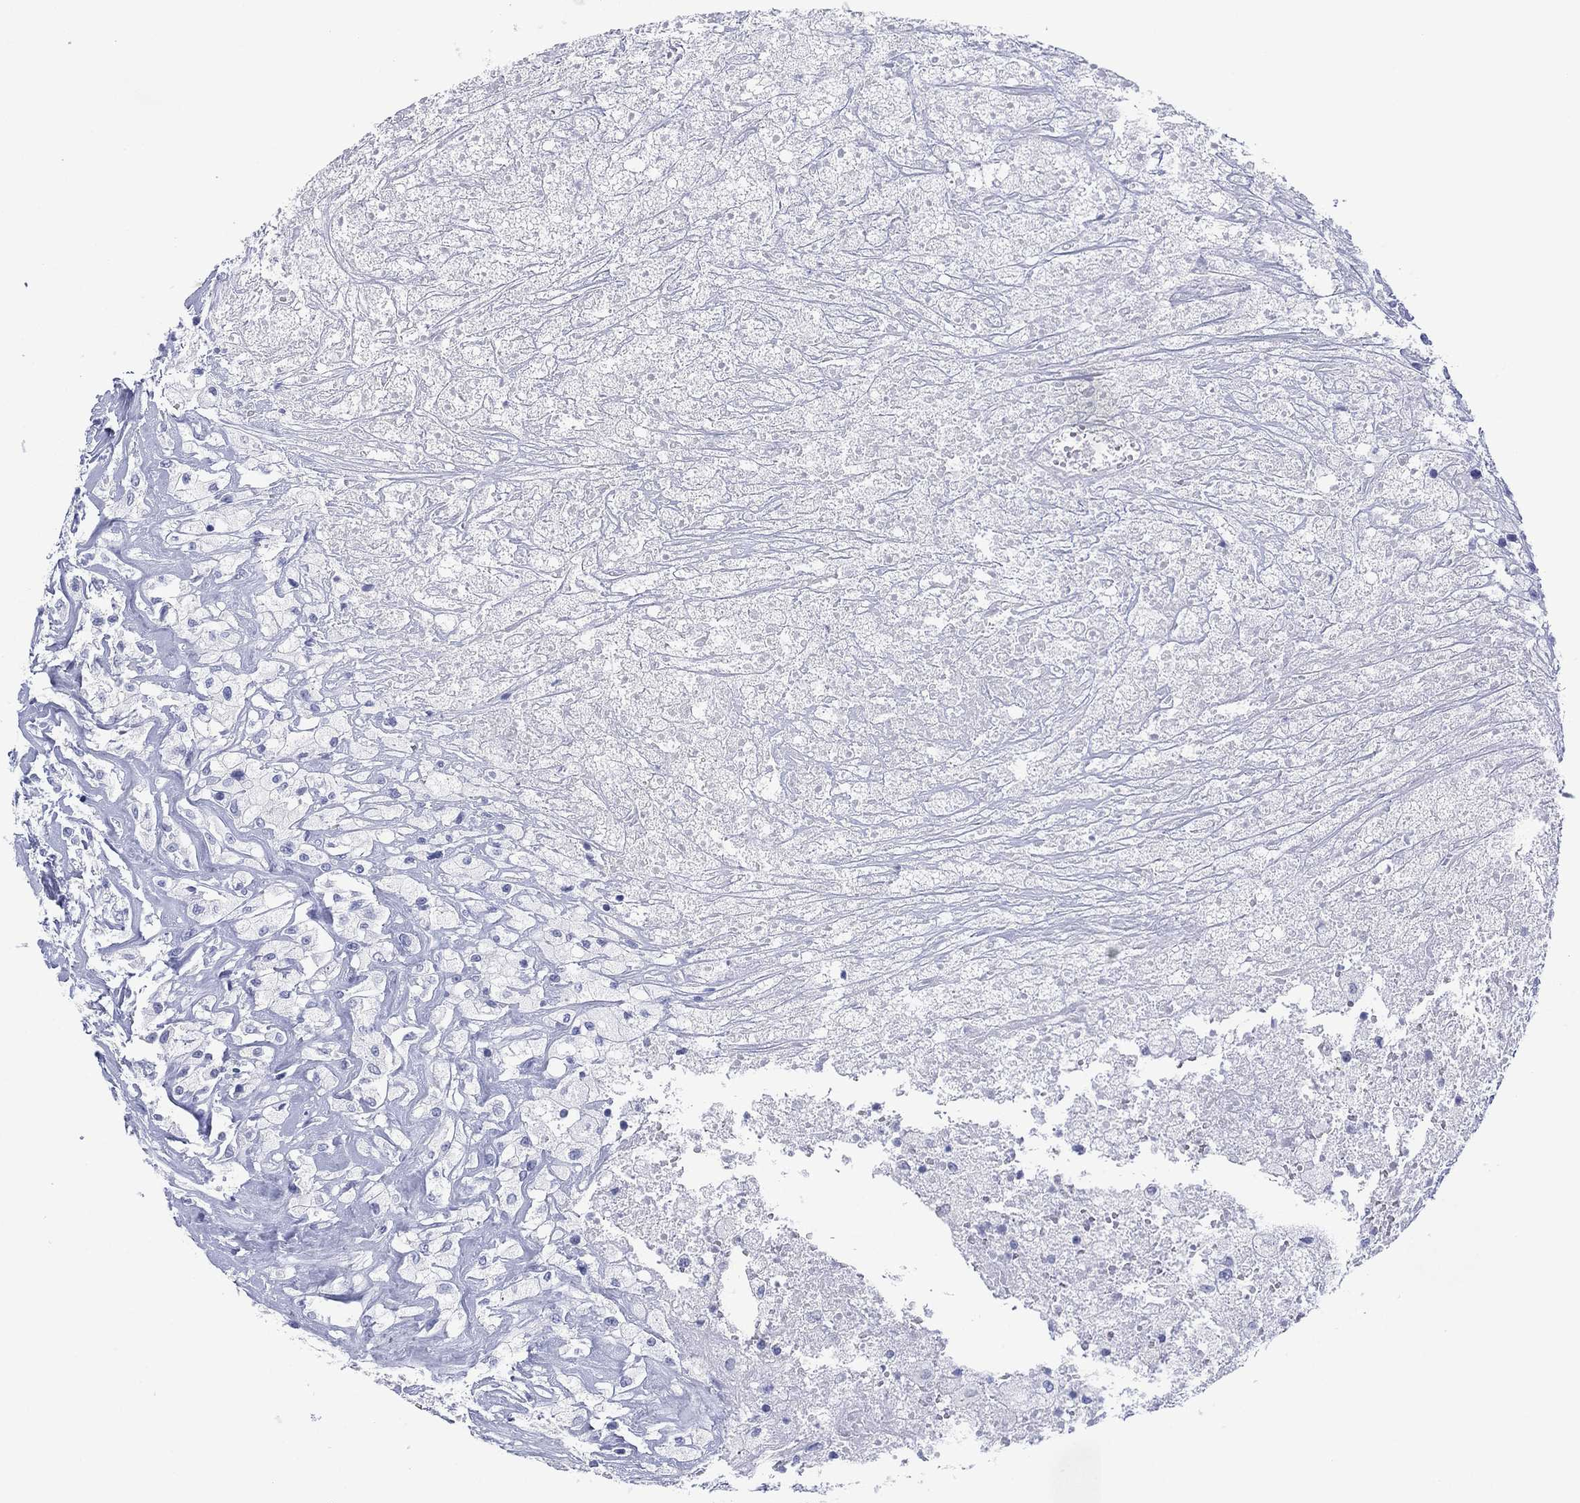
{"staining": {"intensity": "negative", "quantity": "none", "location": "none"}, "tissue": "testis cancer", "cell_type": "Tumor cells", "image_type": "cancer", "snomed": [{"axis": "morphology", "description": "Necrosis, NOS"}, {"axis": "morphology", "description": "Carcinoma, Embryonal, NOS"}, {"axis": "topography", "description": "Testis"}], "caption": "The IHC histopathology image has no significant expression in tumor cells of testis embryonal carcinoma tissue.", "gene": "DSG1", "patient": {"sex": "male", "age": 19}}